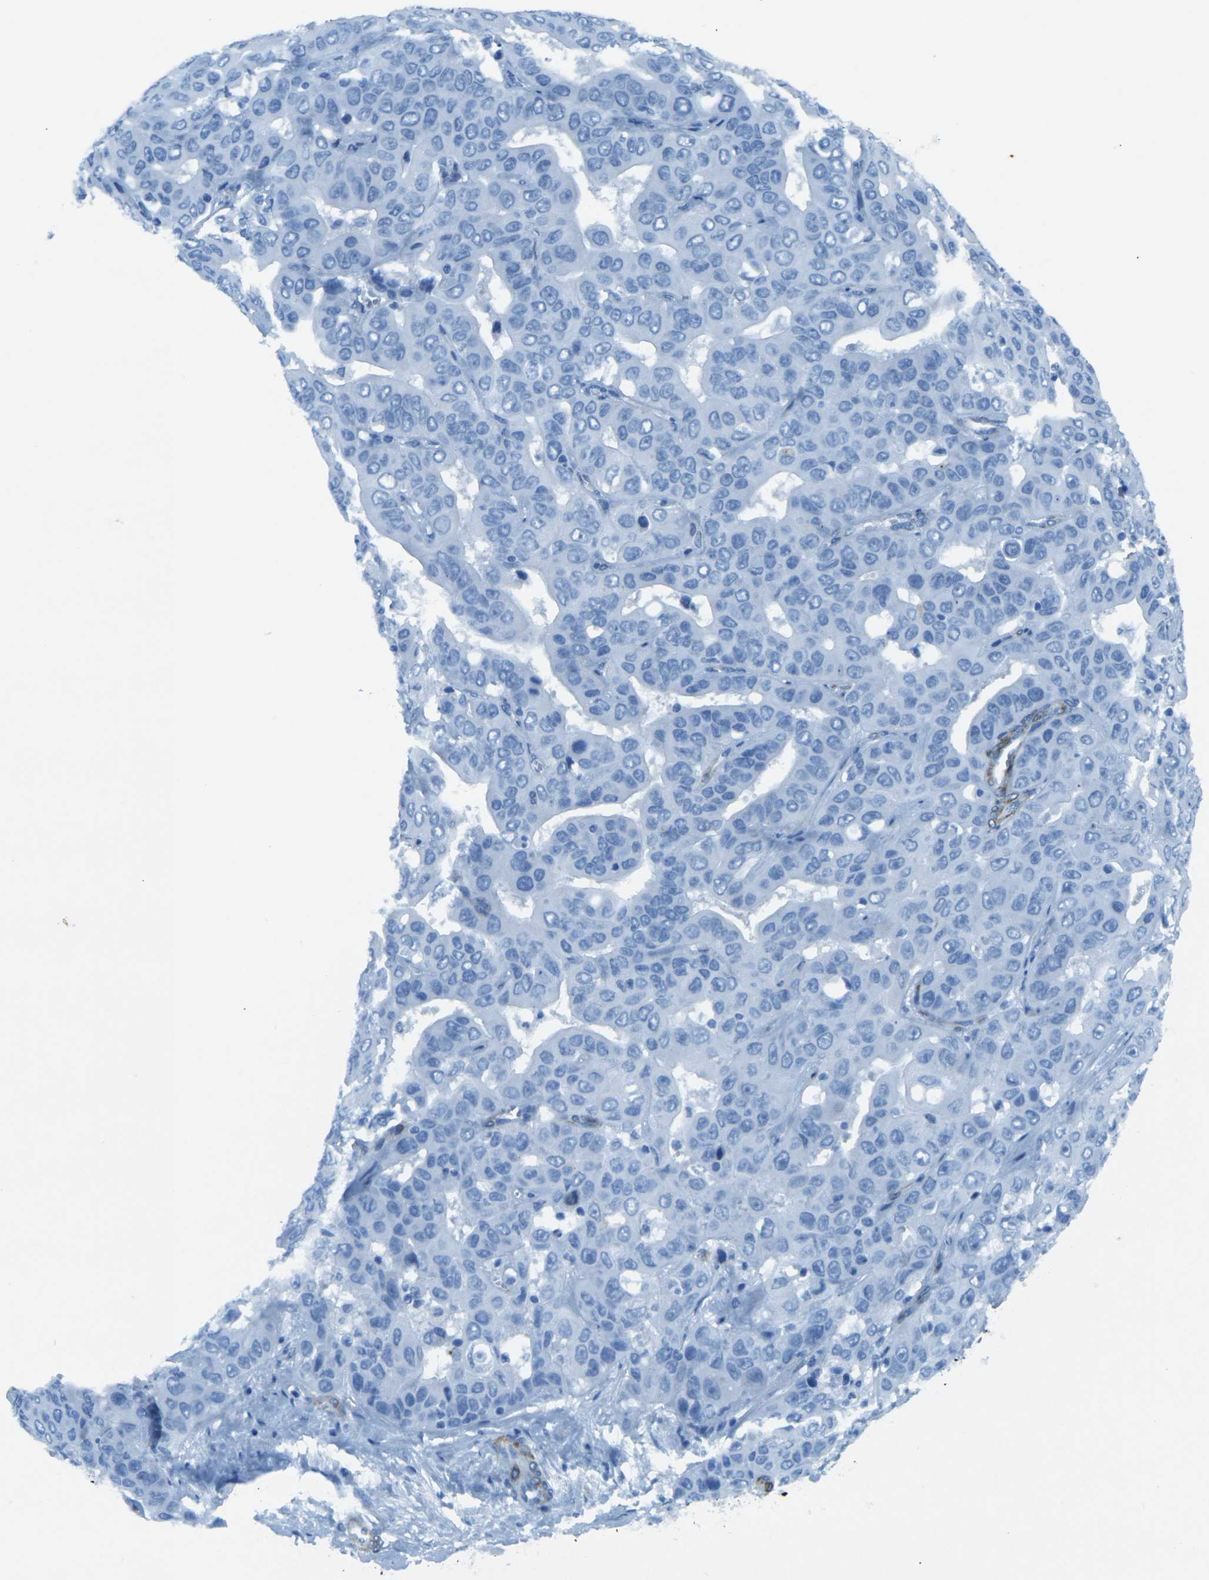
{"staining": {"intensity": "negative", "quantity": "none", "location": "none"}, "tissue": "liver cancer", "cell_type": "Tumor cells", "image_type": "cancer", "snomed": [{"axis": "morphology", "description": "Cholangiocarcinoma"}, {"axis": "topography", "description": "Liver"}], "caption": "This is an IHC photomicrograph of human liver cancer (cholangiocarcinoma). There is no positivity in tumor cells.", "gene": "SORT1", "patient": {"sex": "female", "age": 52}}